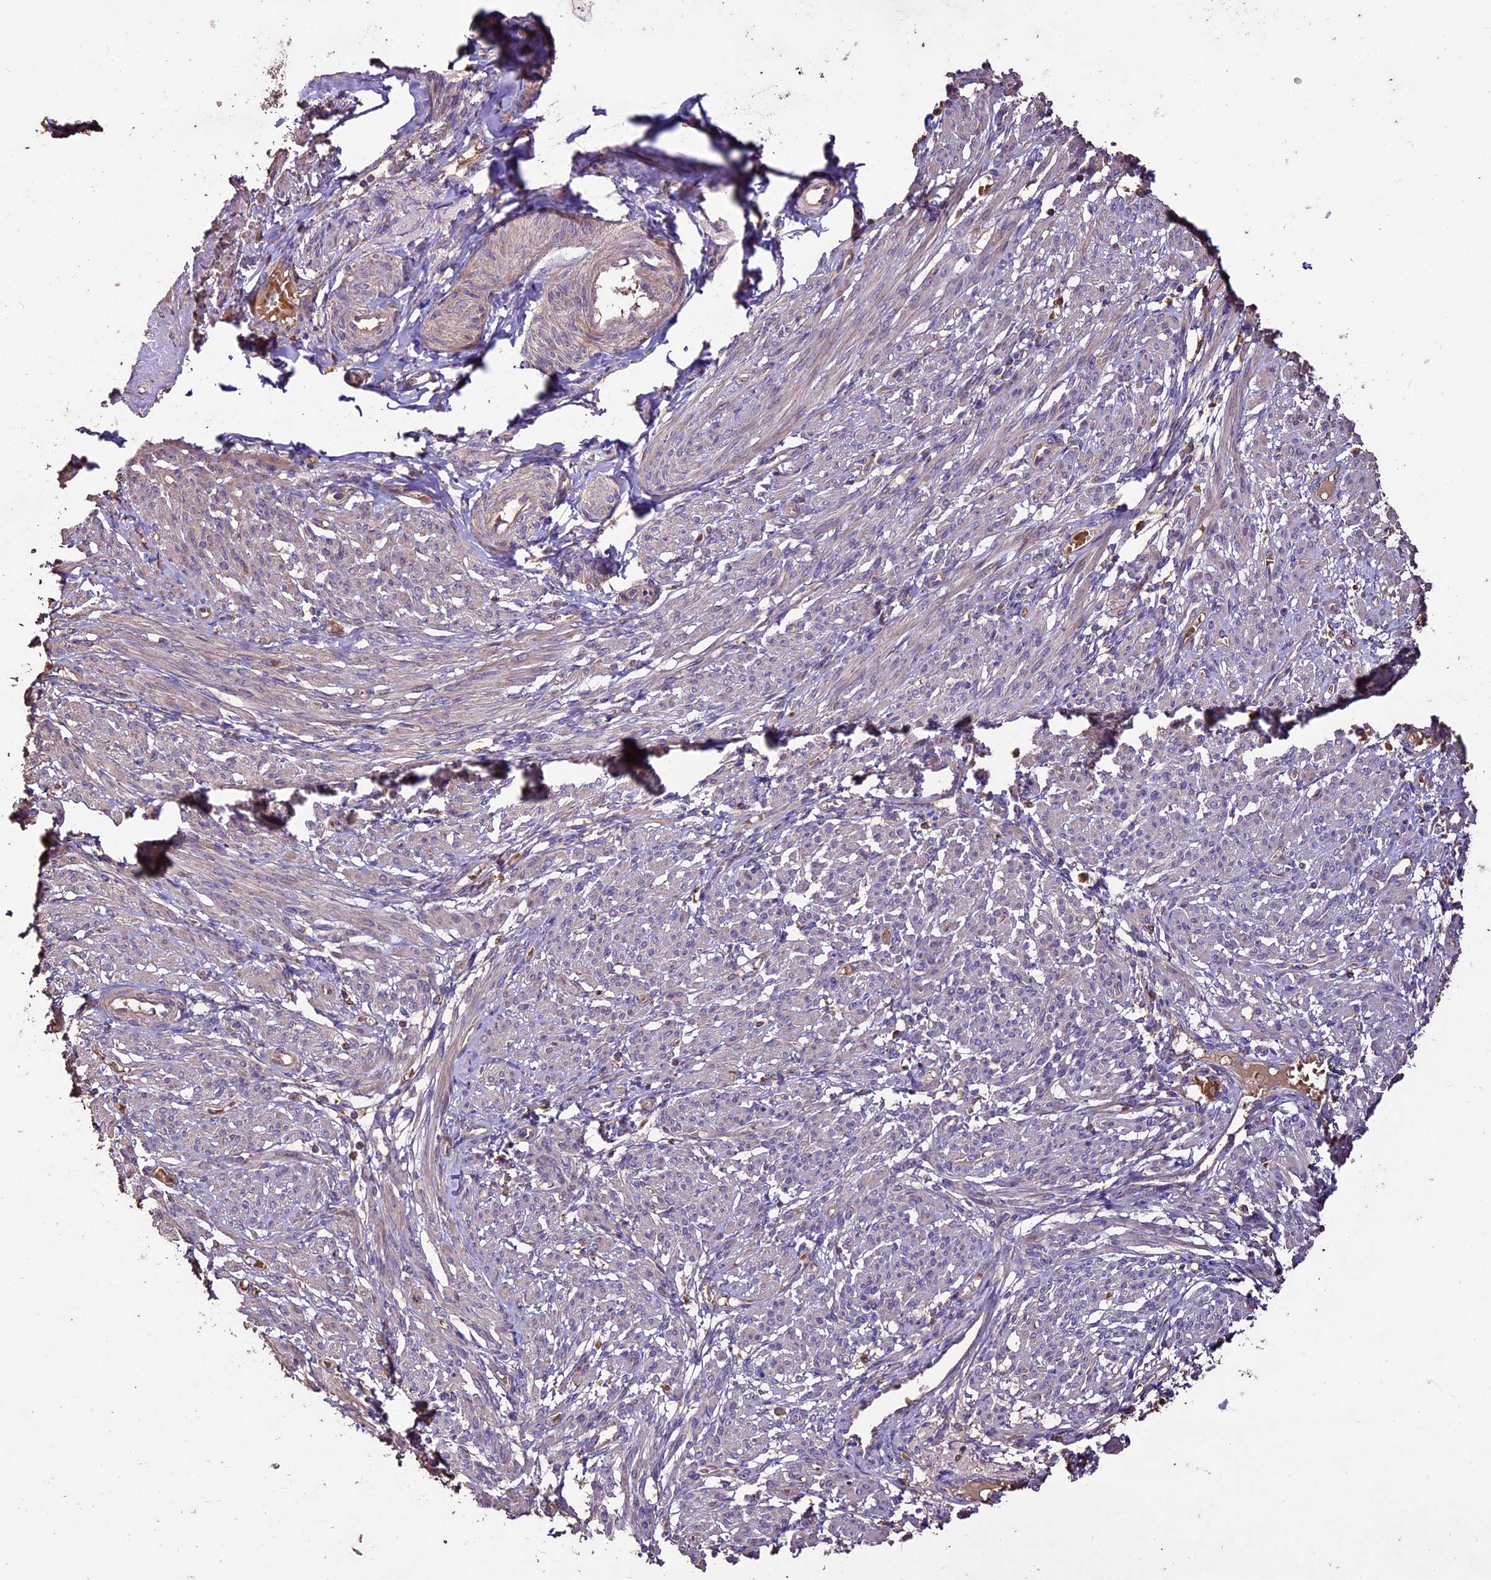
{"staining": {"intensity": "weak", "quantity": "<25%", "location": "cytoplasmic/membranous"}, "tissue": "smooth muscle", "cell_type": "Smooth muscle cells", "image_type": "normal", "snomed": [{"axis": "morphology", "description": "Normal tissue, NOS"}, {"axis": "topography", "description": "Smooth muscle"}], "caption": "Smooth muscle cells show no significant protein expression in normal smooth muscle. The staining was performed using DAB to visualize the protein expression in brown, while the nuclei were stained in blue with hematoxylin (Magnification: 20x).", "gene": "CRLF1", "patient": {"sex": "female", "age": 39}}